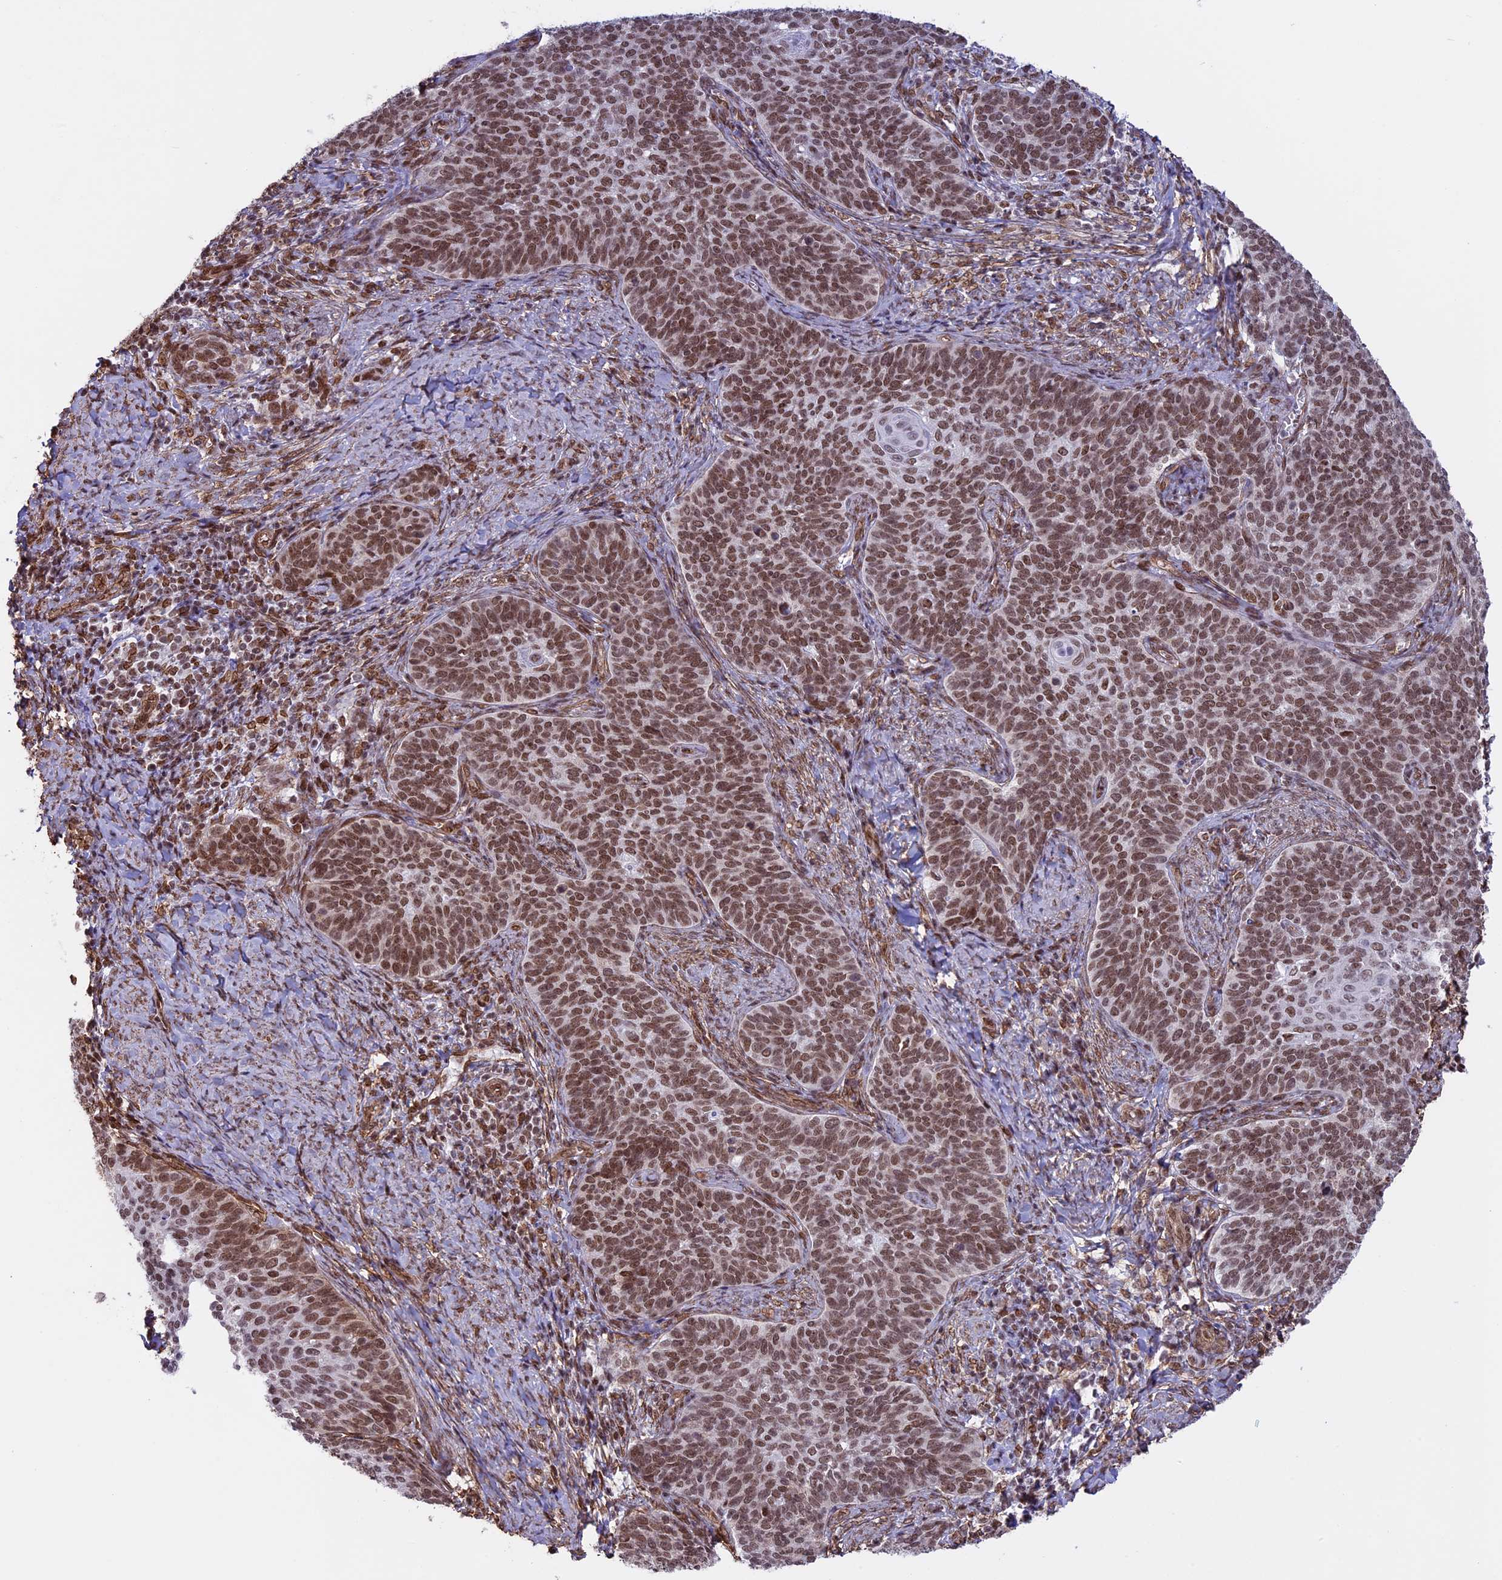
{"staining": {"intensity": "moderate", "quantity": ">75%", "location": "nuclear"}, "tissue": "cervical cancer", "cell_type": "Tumor cells", "image_type": "cancer", "snomed": [{"axis": "morphology", "description": "Normal tissue, NOS"}, {"axis": "morphology", "description": "Squamous cell carcinoma, NOS"}, {"axis": "topography", "description": "Cervix"}], "caption": "Cervical cancer (squamous cell carcinoma) was stained to show a protein in brown. There is medium levels of moderate nuclear expression in about >75% of tumor cells.", "gene": "MPHOSPH8", "patient": {"sex": "female", "age": 39}}